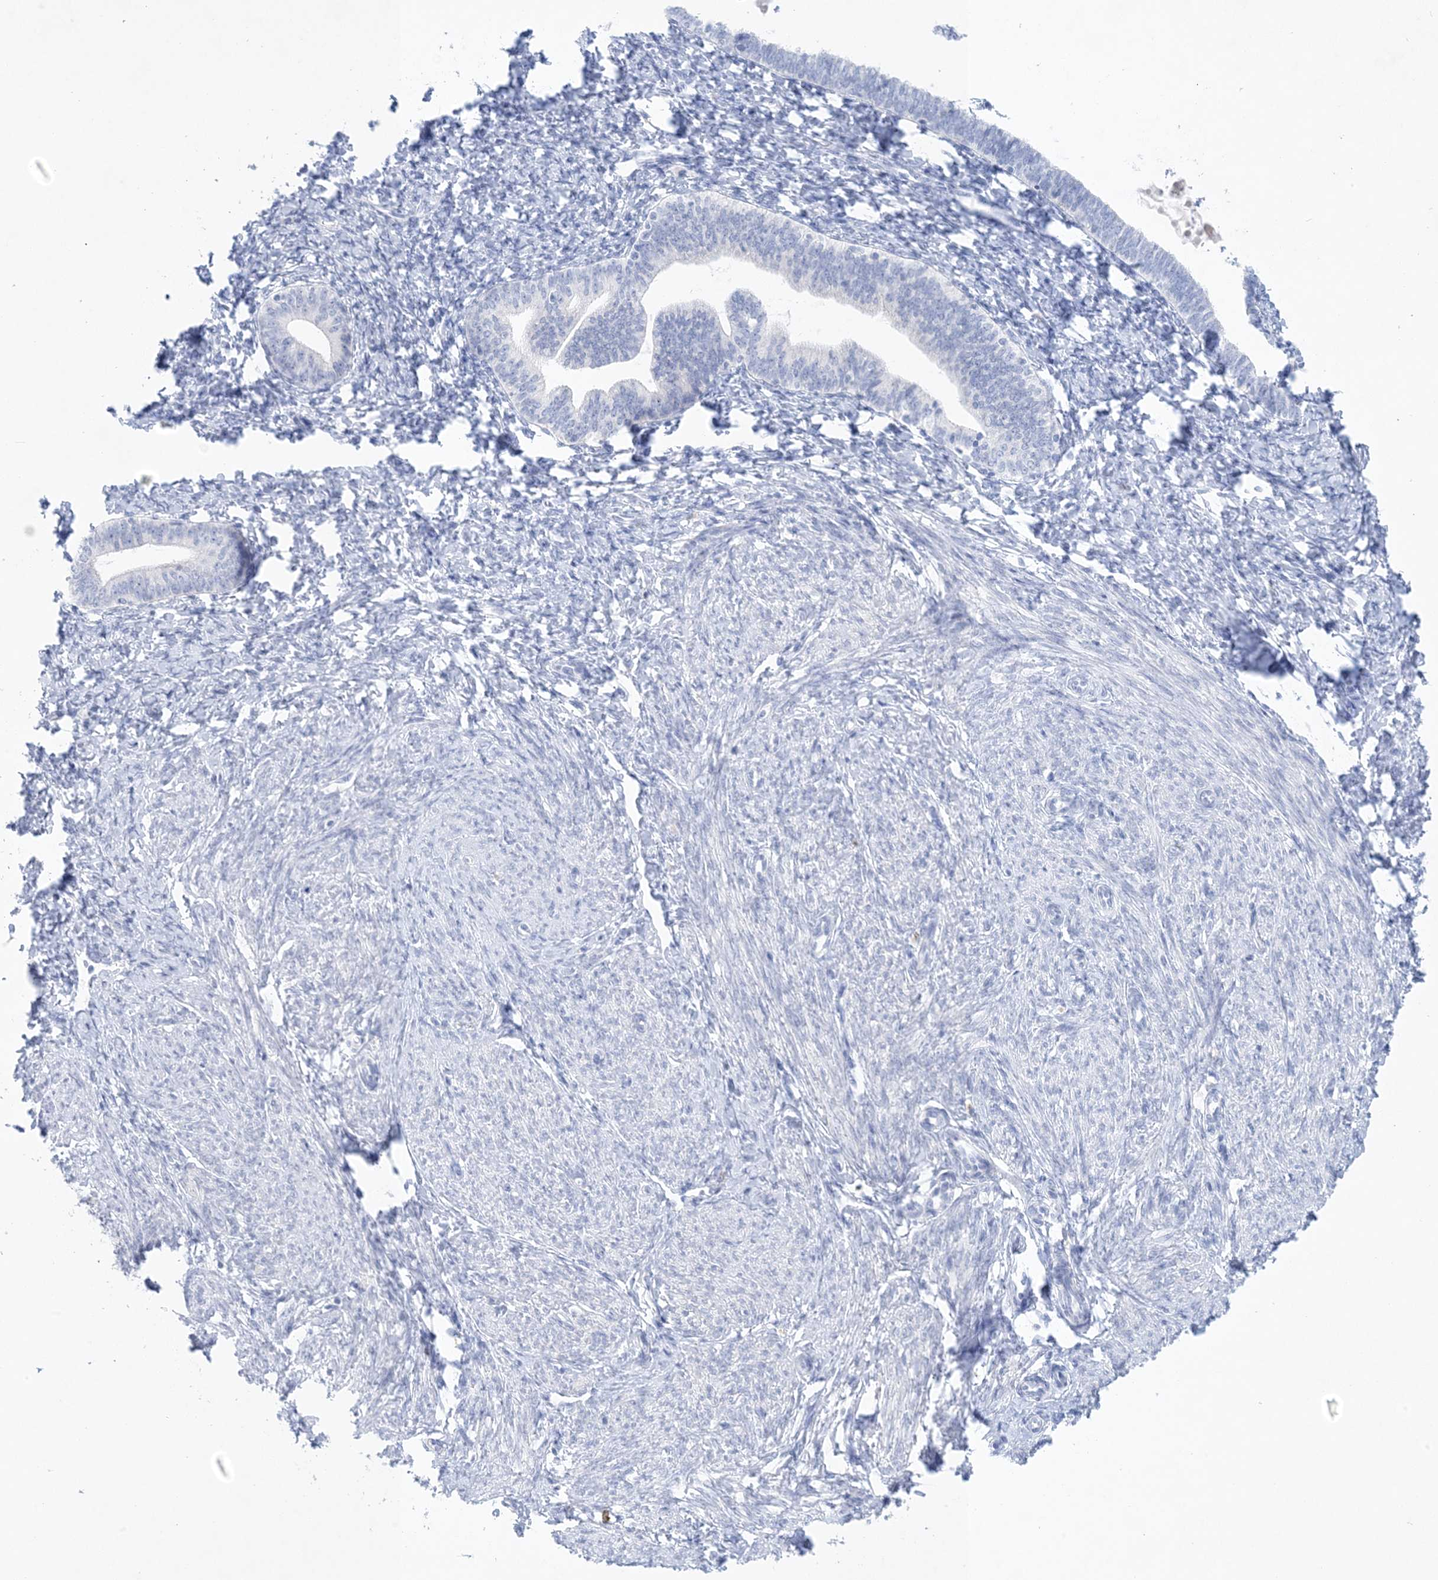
{"staining": {"intensity": "negative", "quantity": "none", "location": "none"}, "tissue": "endometrium", "cell_type": "Cells in endometrial stroma", "image_type": "normal", "snomed": [{"axis": "morphology", "description": "Normal tissue, NOS"}, {"axis": "topography", "description": "Endometrium"}], "caption": "An IHC histopathology image of unremarkable endometrium is shown. There is no staining in cells in endometrial stroma of endometrium.", "gene": "GABRG1", "patient": {"sex": "female", "age": 72}}